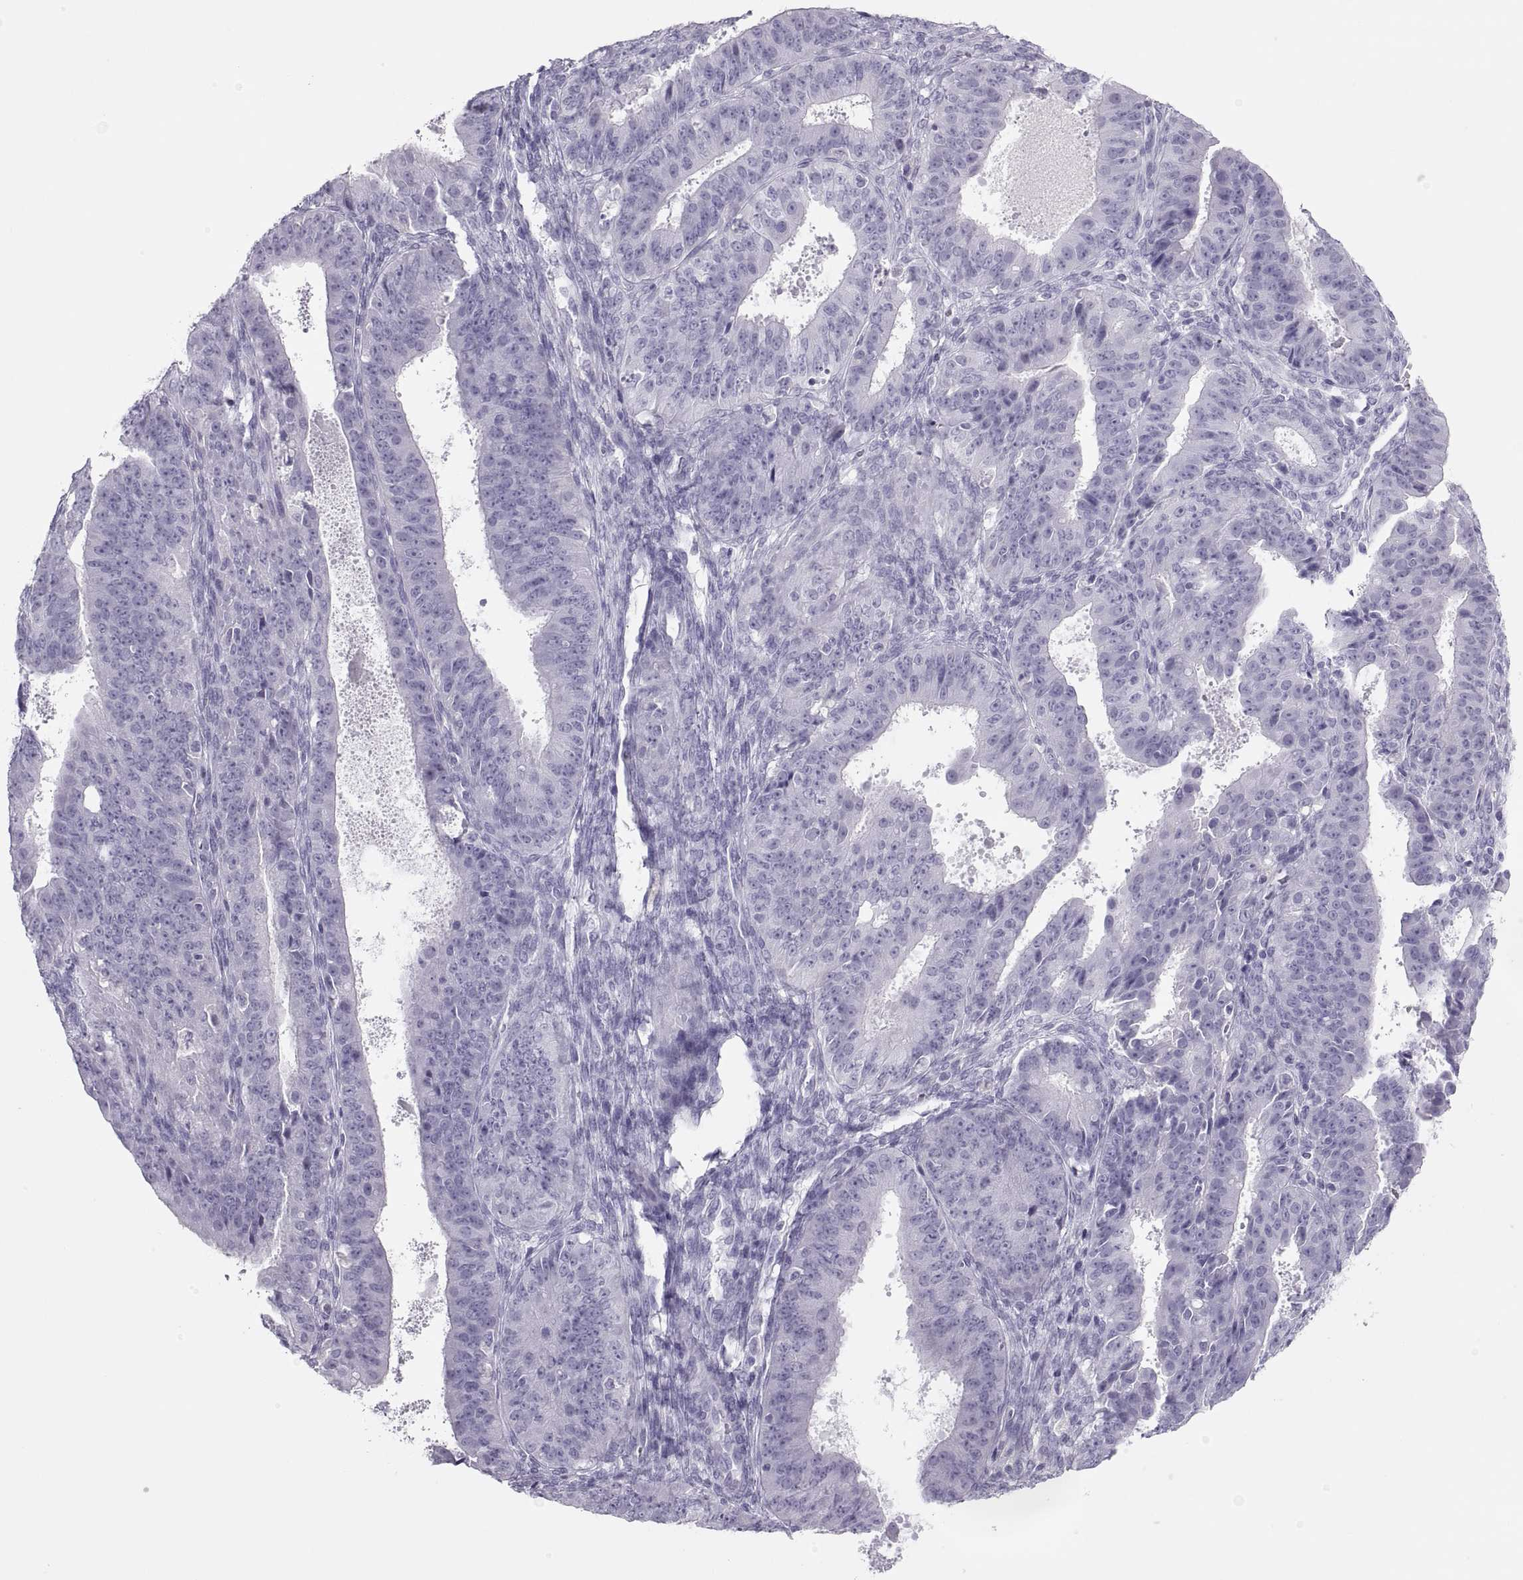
{"staining": {"intensity": "negative", "quantity": "none", "location": "none"}, "tissue": "ovarian cancer", "cell_type": "Tumor cells", "image_type": "cancer", "snomed": [{"axis": "morphology", "description": "Carcinoma, endometroid"}, {"axis": "topography", "description": "Ovary"}], "caption": "Protein analysis of ovarian endometroid carcinoma shows no significant staining in tumor cells.", "gene": "SEMG1", "patient": {"sex": "female", "age": 42}}